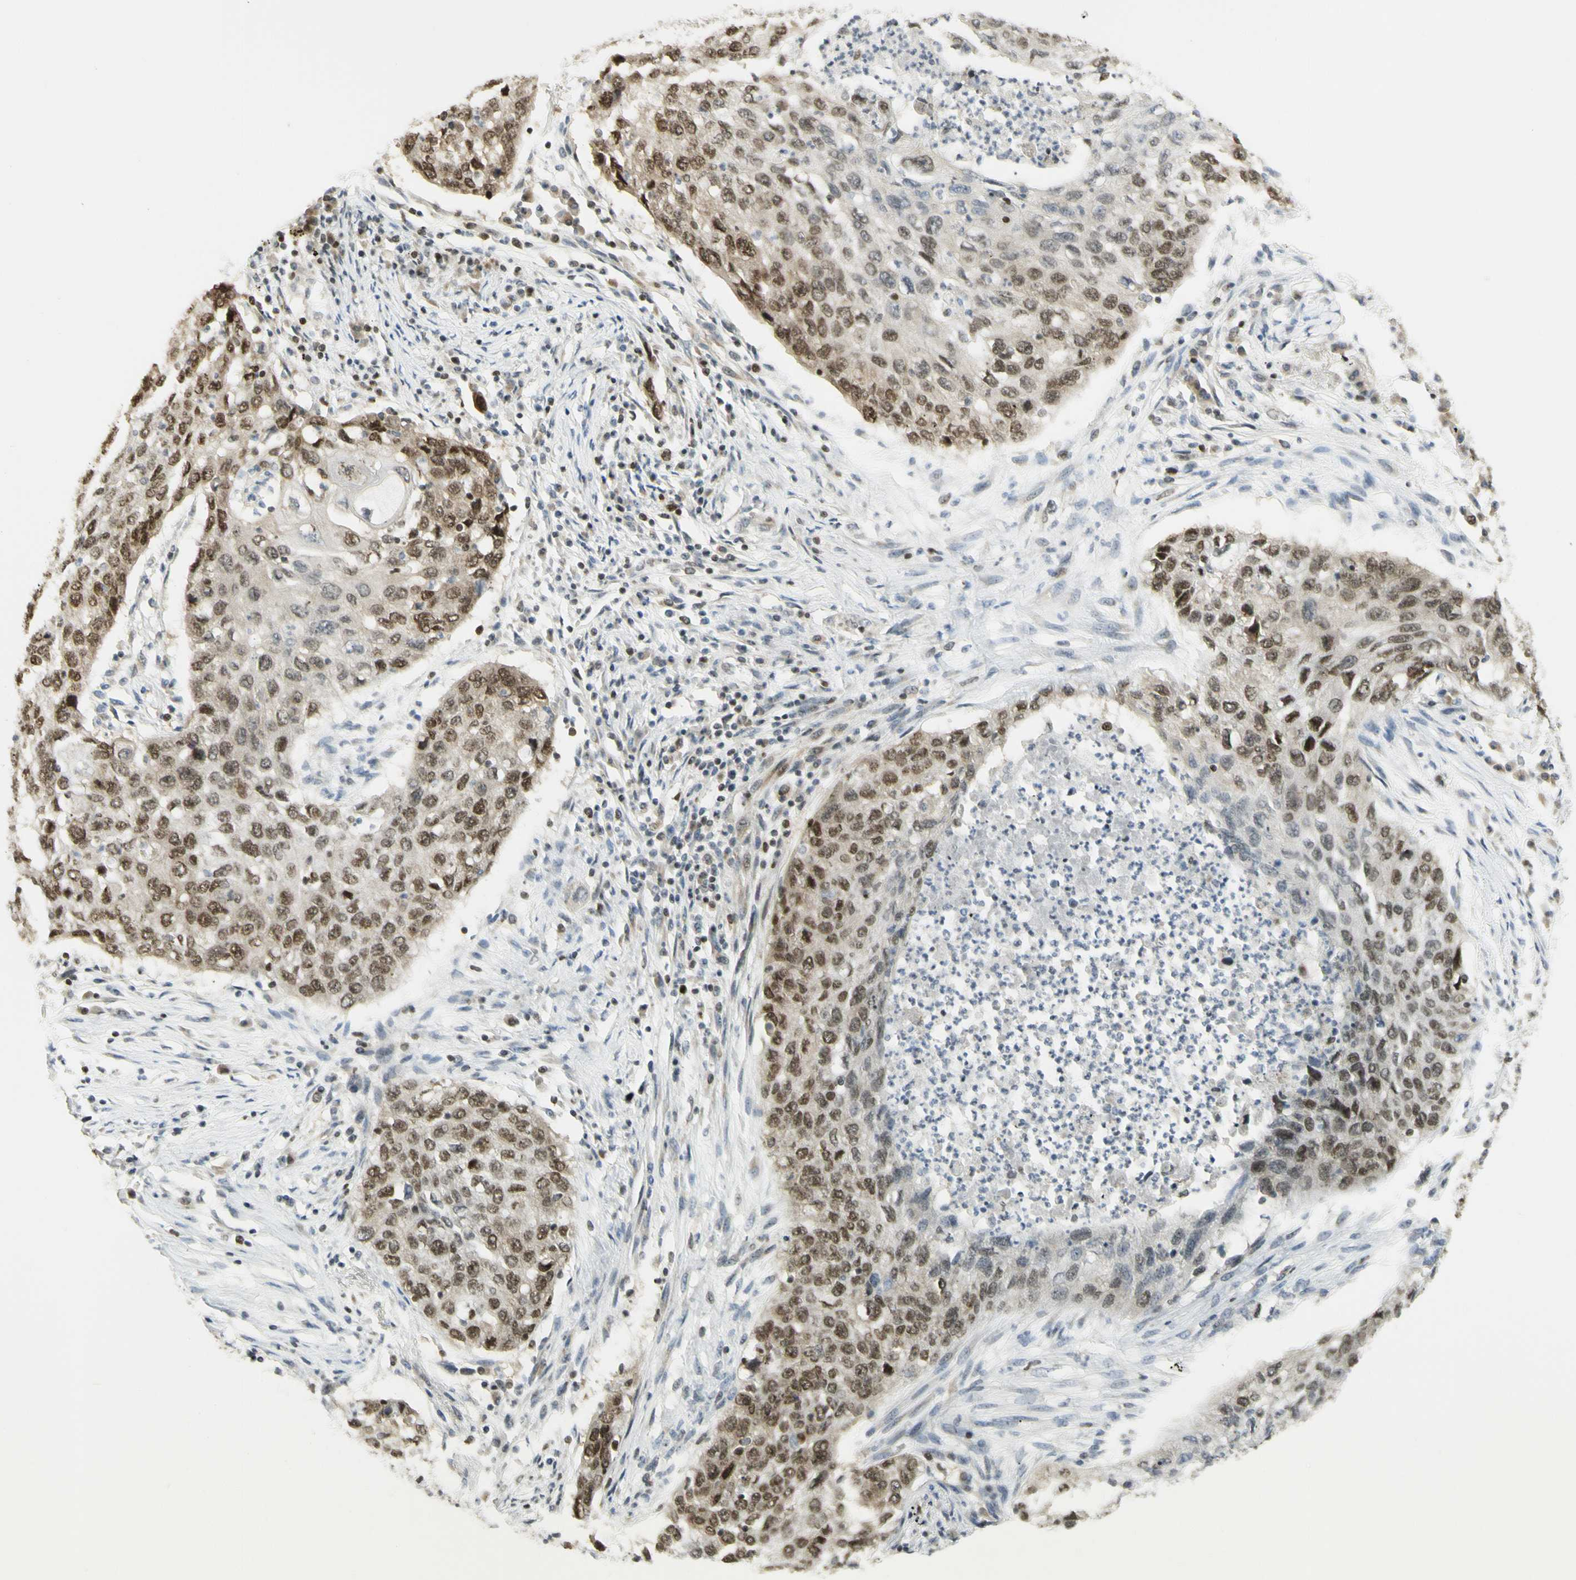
{"staining": {"intensity": "moderate", "quantity": ">75%", "location": "cytoplasmic/membranous,nuclear"}, "tissue": "lung cancer", "cell_type": "Tumor cells", "image_type": "cancer", "snomed": [{"axis": "morphology", "description": "Squamous cell carcinoma, NOS"}, {"axis": "topography", "description": "Lung"}], "caption": "The image shows immunohistochemical staining of lung cancer (squamous cell carcinoma). There is moderate cytoplasmic/membranous and nuclear staining is identified in about >75% of tumor cells.", "gene": "KIF11", "patient": {"sex": "female", "age": 63}}